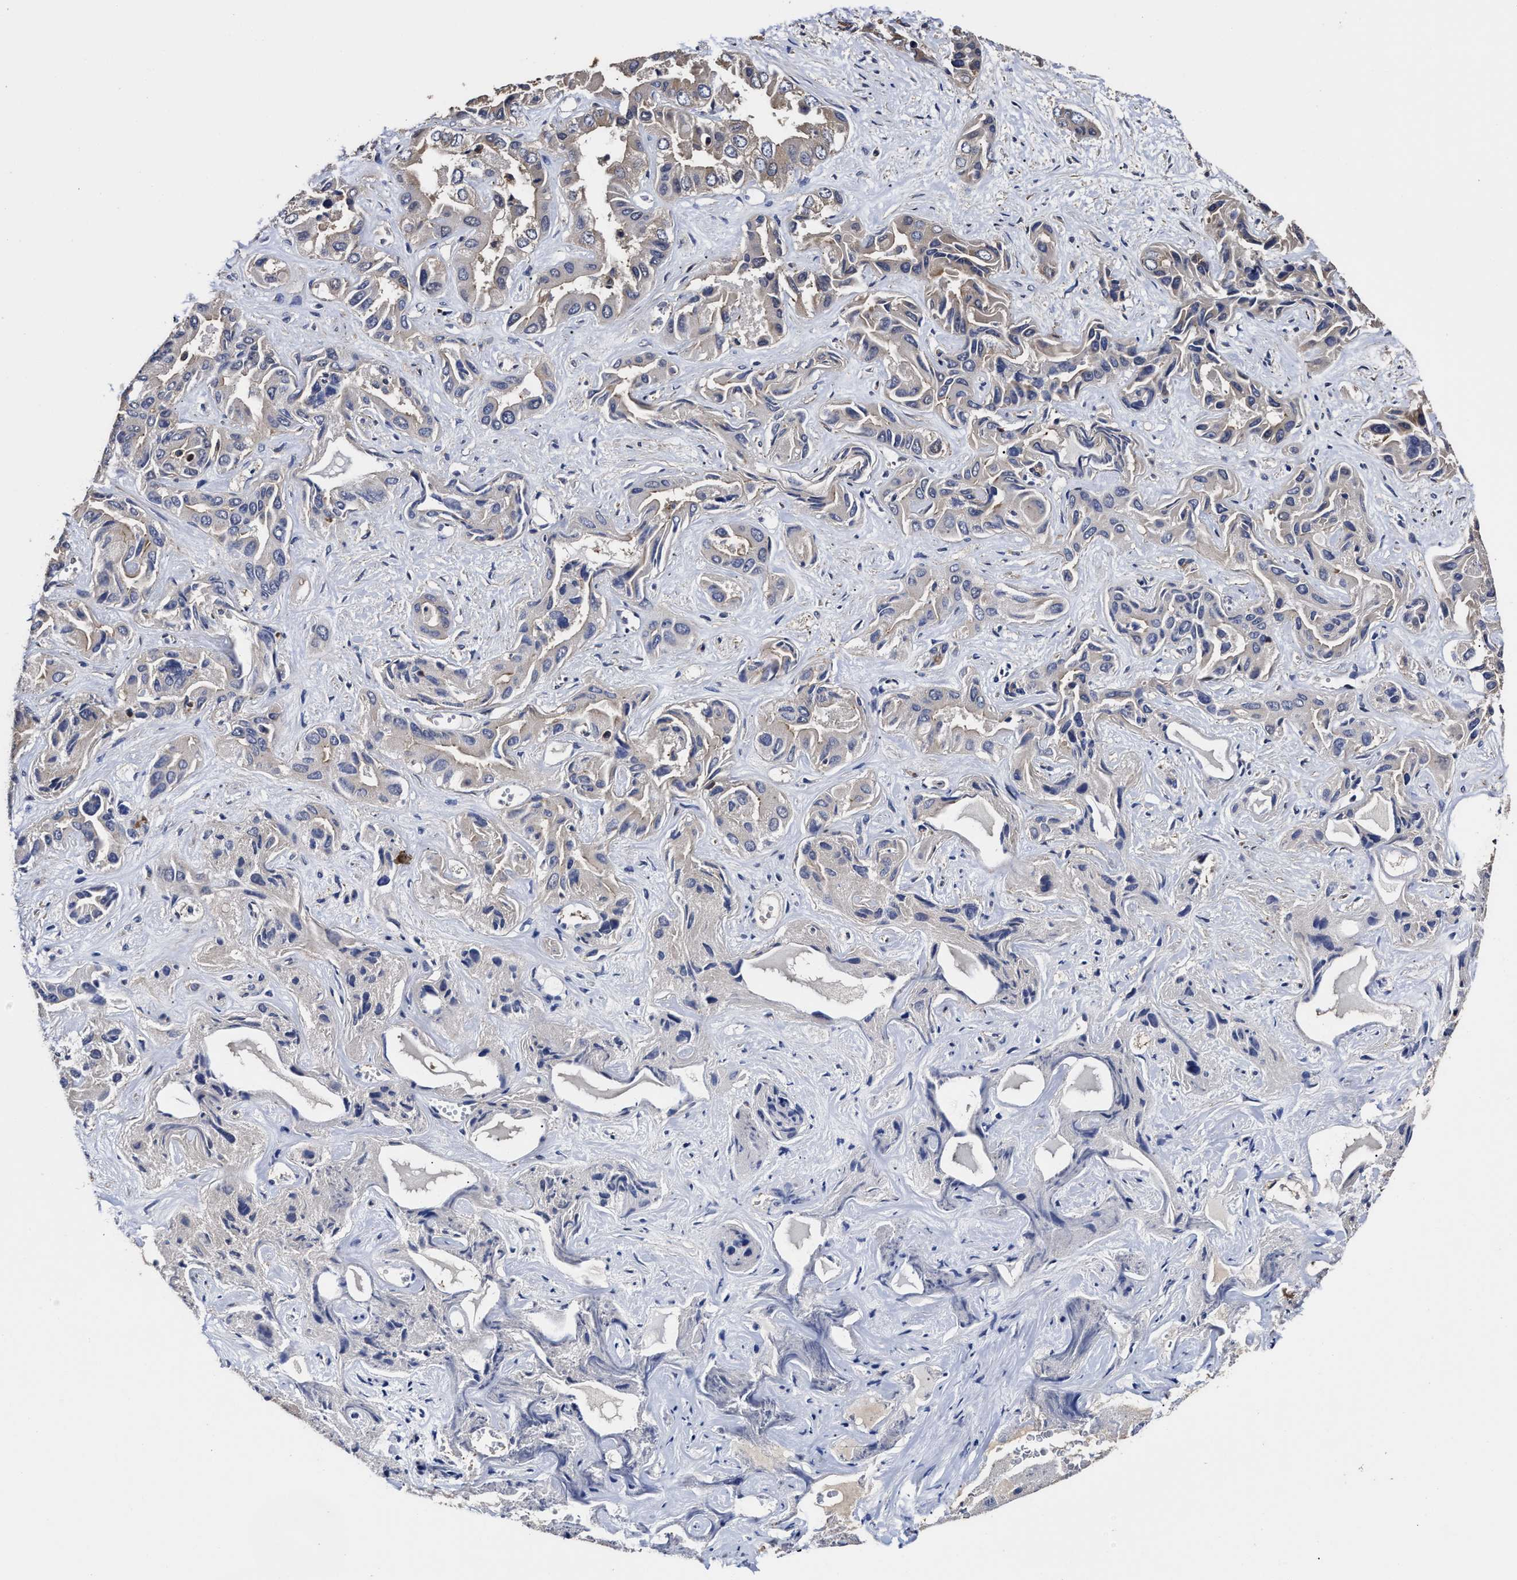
{"staining": {"intensity": "weak", "quantity": "<25%", "location": "cytoplasmic/membranous"}, "tissue": "liver cancer", "cell_type": "Tumor cells", "image_type": "cancer", "snomed": [{"axis": "morphology", "description": "Cholangiocarcinoma"}, {"axis": "topography", "description": "Liver"}], "caption": "Immunohistochemistry histopathology image of liver cancer stained for a protein (brown), which displays no positivity in tumor cells. The staining was performed using DAB to visualize the protein expression in brown, while the nuclei were stained in blue with hematoxylin (Magnification: 20x).", "gene": "AVEN", "patient": {"sex": "female", "age": 52}}